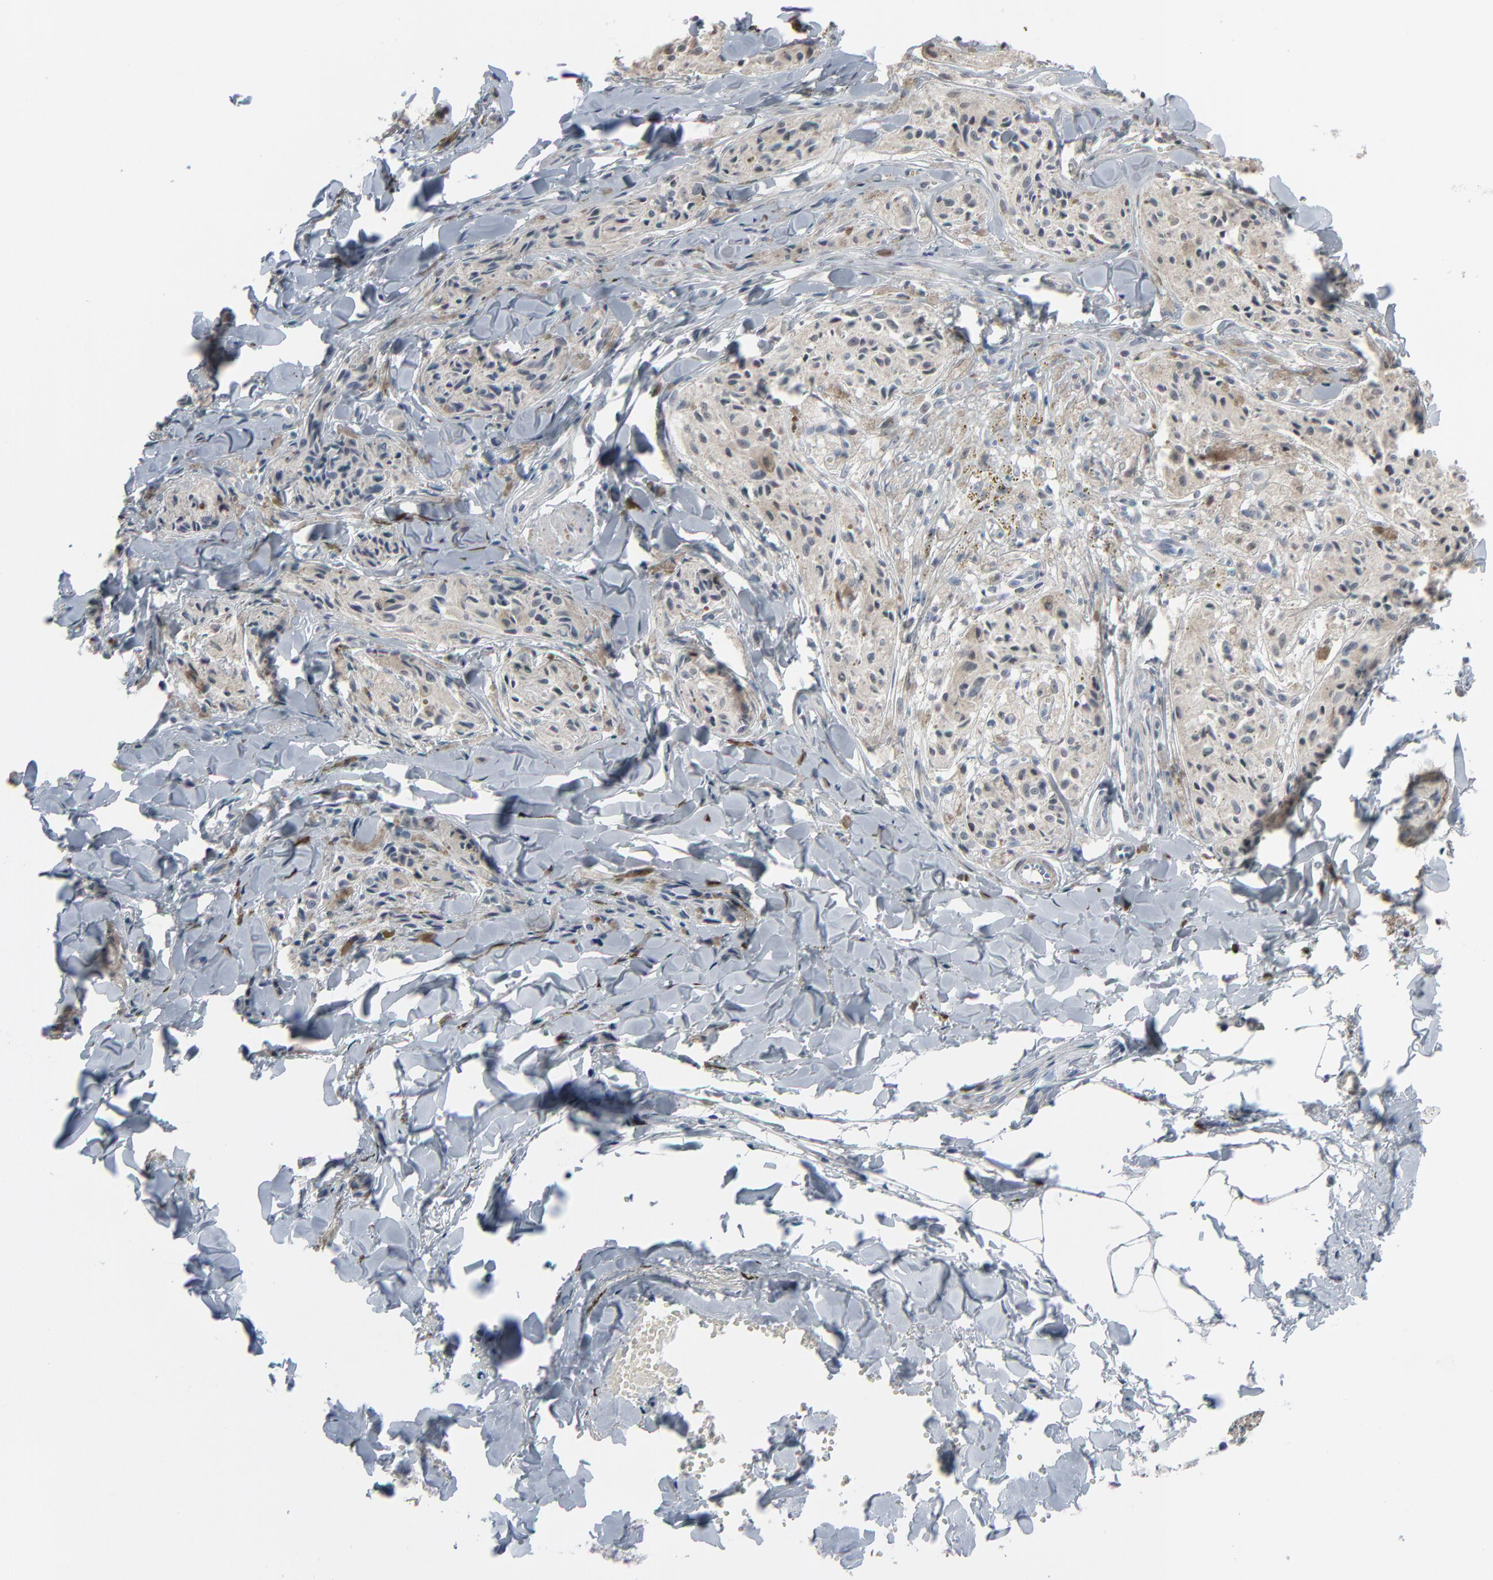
{"staining": {"intensity": "weak", "quantity": ">75%", "location": "cytoplasmic/membranous"}, "tissue": "melanoma", "cell_type": "Tumor cells", "image_type": "cancer", "snomed": [{"axis": "morphology", "description": "Malignant melanoma, Metastatic site"}, {"axis": "topography", "description": "Skin"}], "caption": "Weak cytoplasmic/membranous expression is present in approximately >75% of tumor cells in malignant melanoma (metastatic site).", "gene": "SAGE1", "patient": {"sex": "female", "age": 66}}